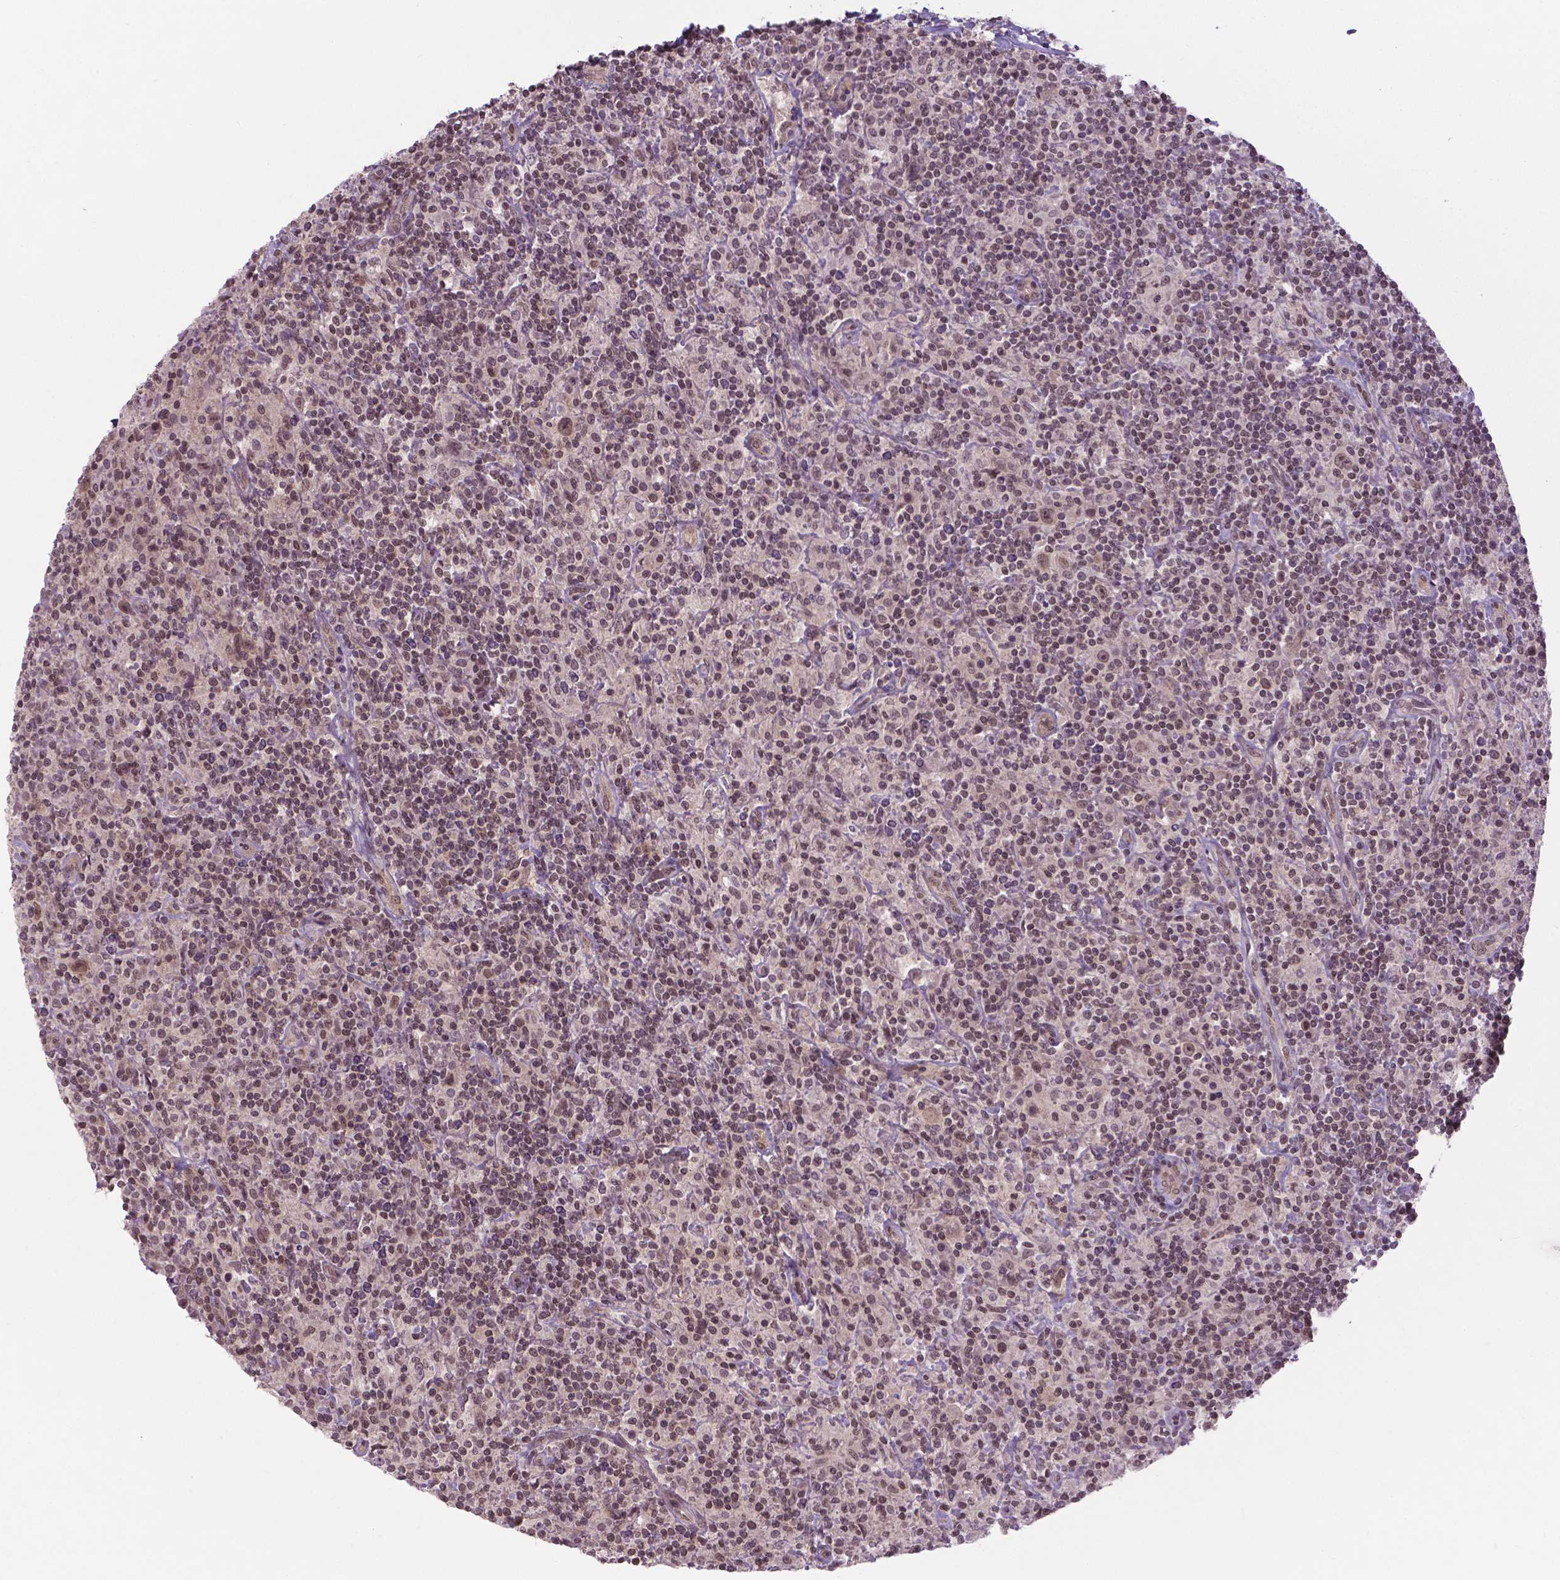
{"staining": {"intensity": "weak", "quantity": ">75%", "location": "nuclear"}, "tissue": "lymphoma", "cell_type": "Tumor cells", "image_type": "cancer", "snomed": [{"axis": "morphology", "description": "Hodgkin's disease, NOS"}, {"axis": "topography", "description": "Lymph node"}], "caption": "A micrograph of lymphoma stained for a protein displays weak nuclear brown staining in tumor cells.", "gene": "ANKRD54", "patient": {"sex": "male", "age": 70}}